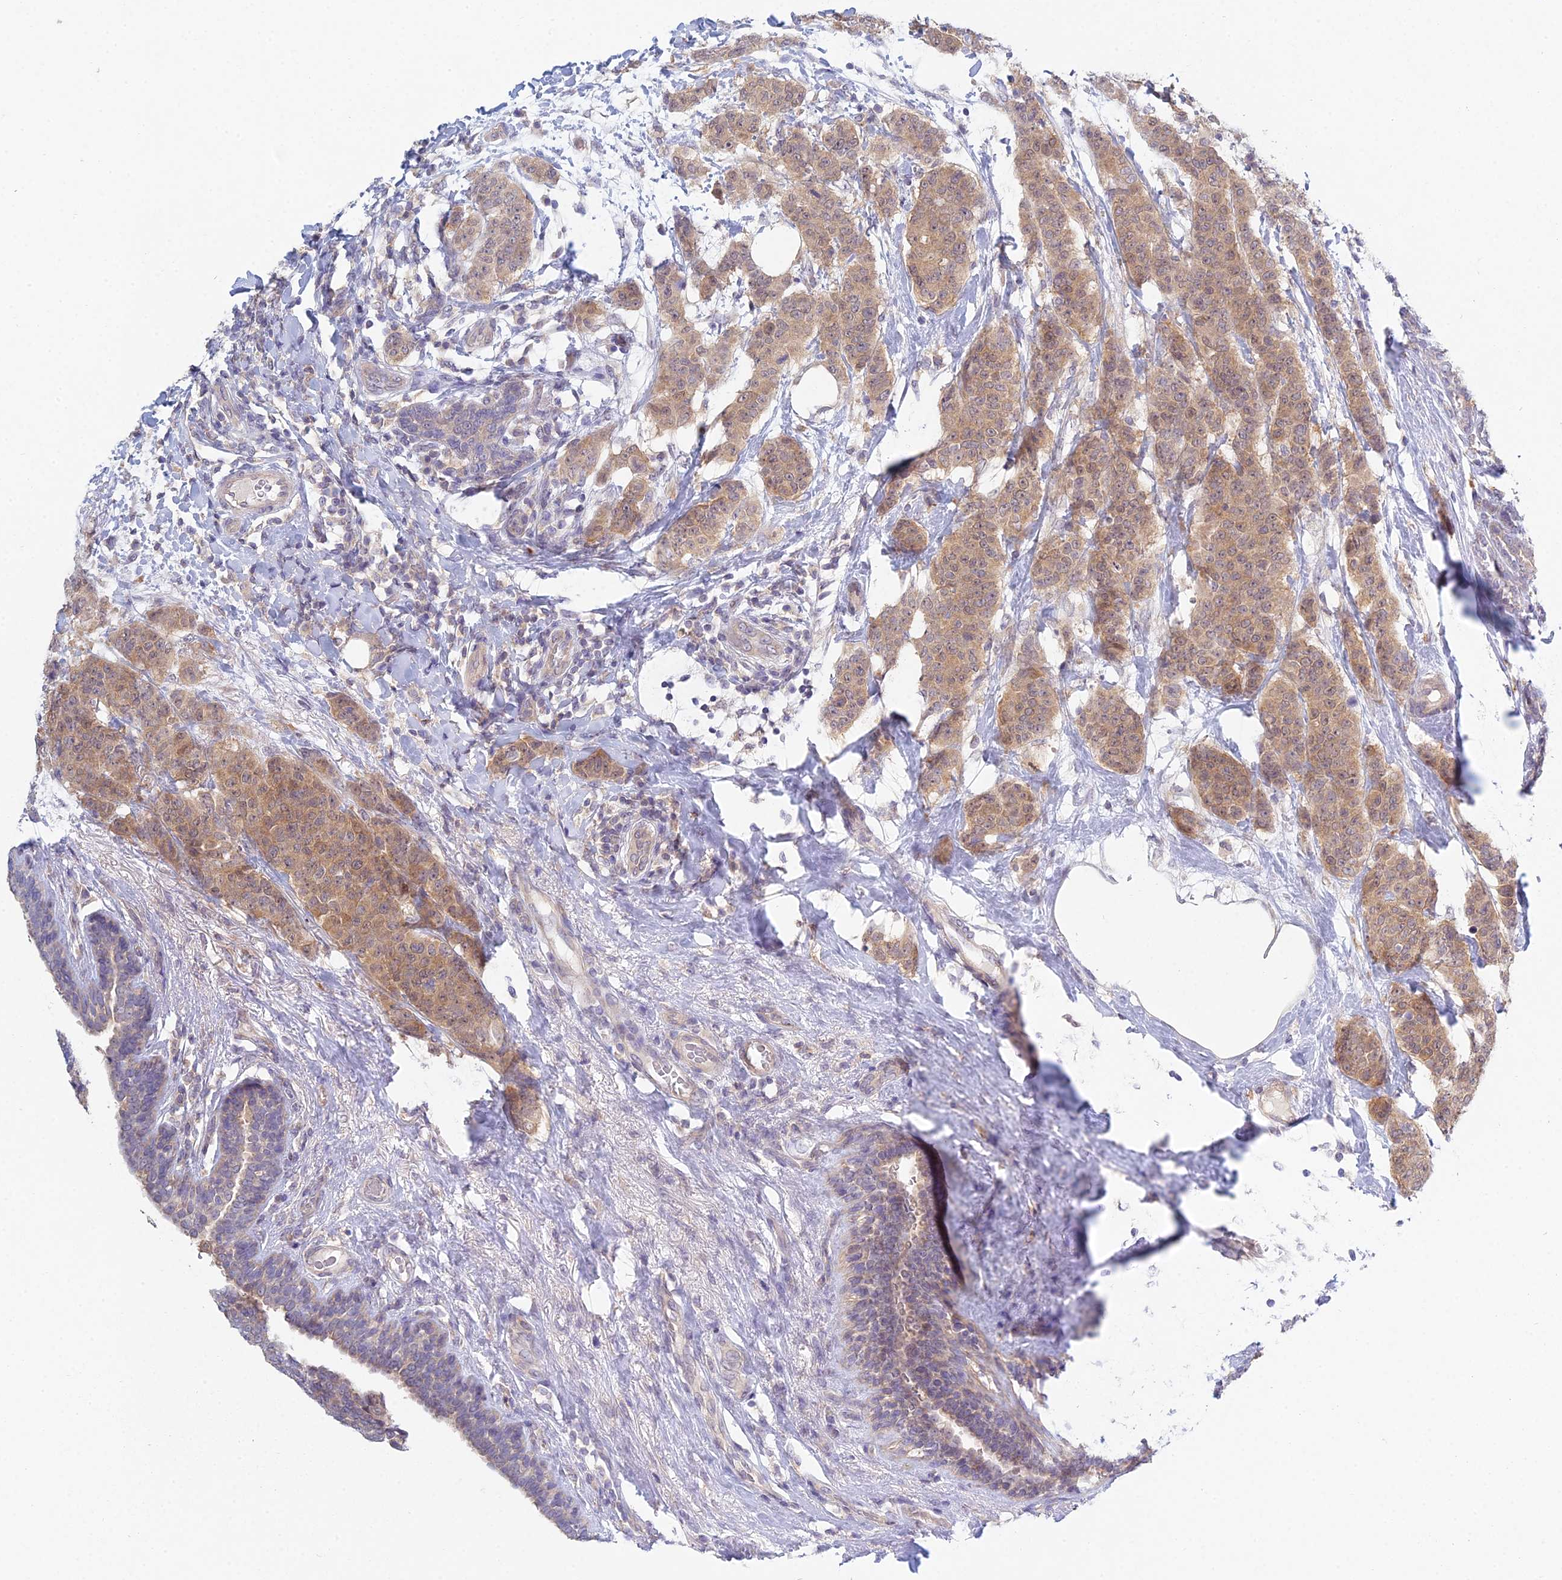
{"staining": {"intensity": "weak", "quantity": ">75%", "location": "cytoplasmic/membranous,nuclear"}, "tissue": "breast cancer", "cell_type": "Tumor cells", "image_type": "cancer", "snomed": [{"axis": "morphology", "description": "Duct carcinoma"}, {"axis": "topography", "description": "Breast"}], "caption": "IHC photomicrograph of human breast cancer stained for a protein (brown), which exhibits low levels of weak cytoplasmic/membranous and nuclear positivity in approximately >75% of tumor cells.", "gene": "METTL26", "patient": {"sex": "female", "age": 40}}